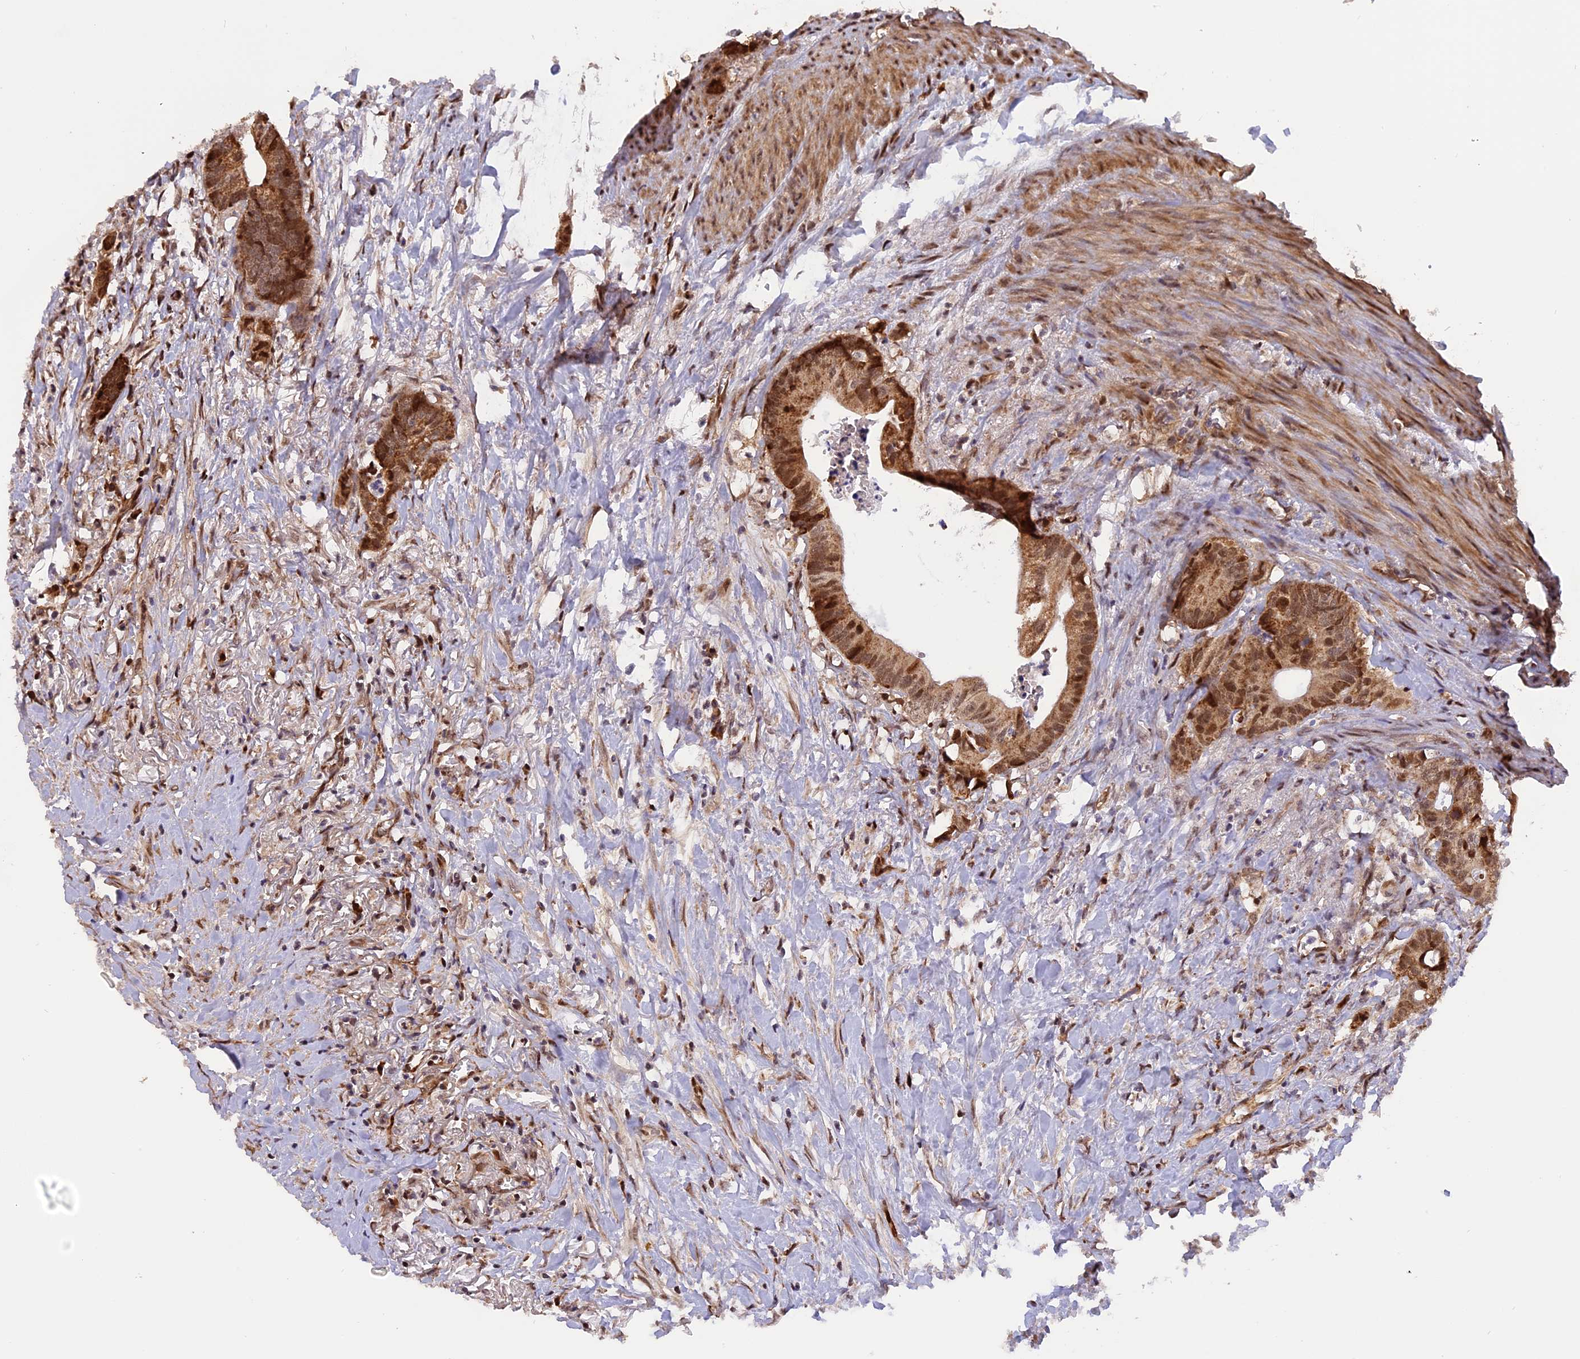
{"staining": {"intensity": "moderate", "quantity": ">75%", "location": "cytoplasmic/membranous,nuclear"}, "tissue": "colorectal cancer", "cell_type": "Tumor cells", "image_type": "cancer", "snomed": [{"axis": "morphology", "description": "Adenocarcinoma, NOS"}, {"axis": "topography", "description": "Colon"}], "caption": "Human colorectal adenocarcinoma stained with a brown dye demonstrates moderate cytoplasmic/membranous and nuclear positive positivity in approximately >75% of tumor cells.", "gene": "MICALL1", "patient": {"sex": "female", "age": 57}}